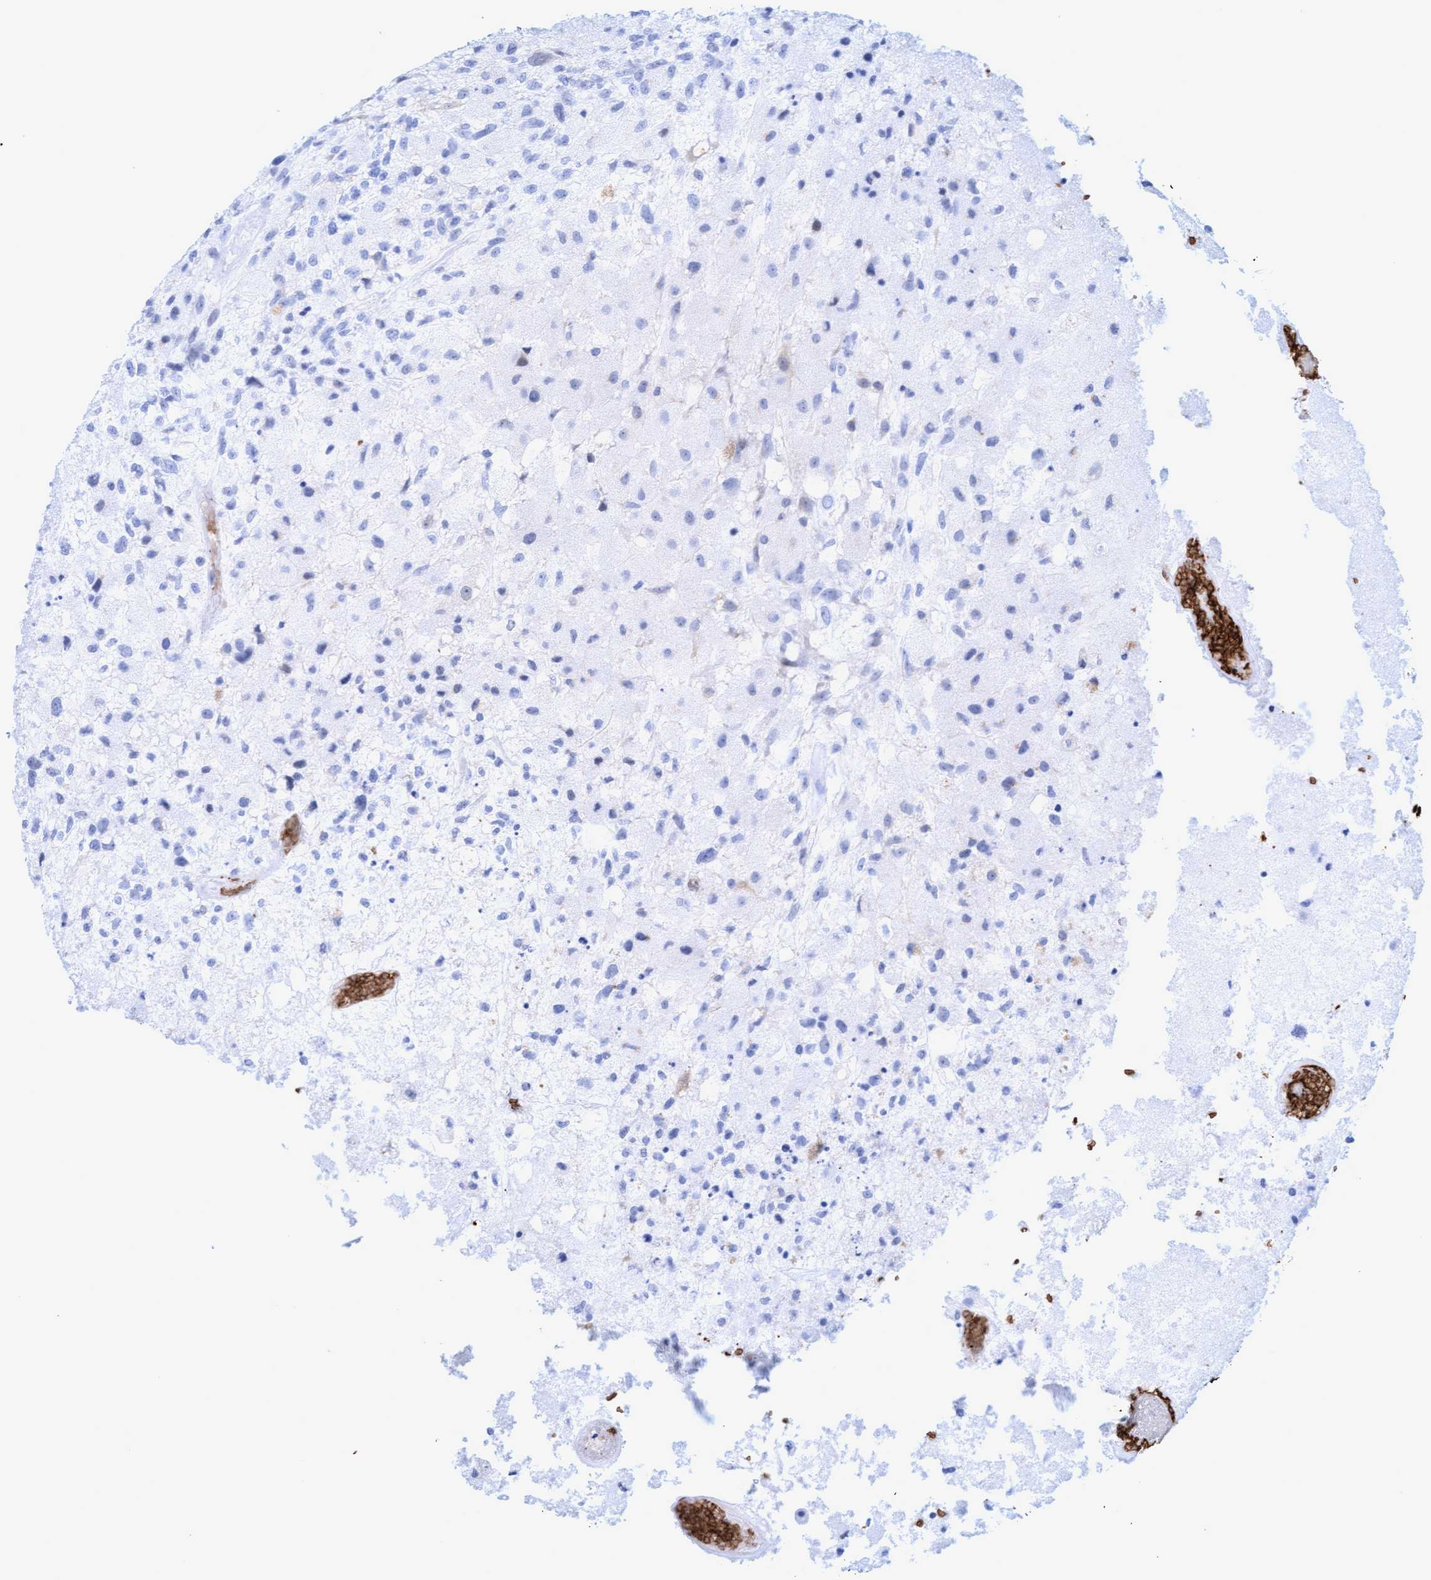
{"staining": {"intensity": "negative", "quantity": "none", "location": "none"}, "tissue": "glioma", "cell_type": "Tumor cells", "image_type": "cancer", "snomed": [{"axis": "morphology", "description": "Normal tissue, NOS"}, {"axis": "morphology", "description": "Glioma, malignant, High grade"}, {"axis": "topography", "description": "Cerebral cortex"}], "caption": "Tumor cells are negative for protein expression in human malignant glioma (high-grade). (DAB immunohistochemistry (IHC) with hematoxylin counter stain).", "gene": "SPEM2", "patient": {"sex": "male", "age": 77}}